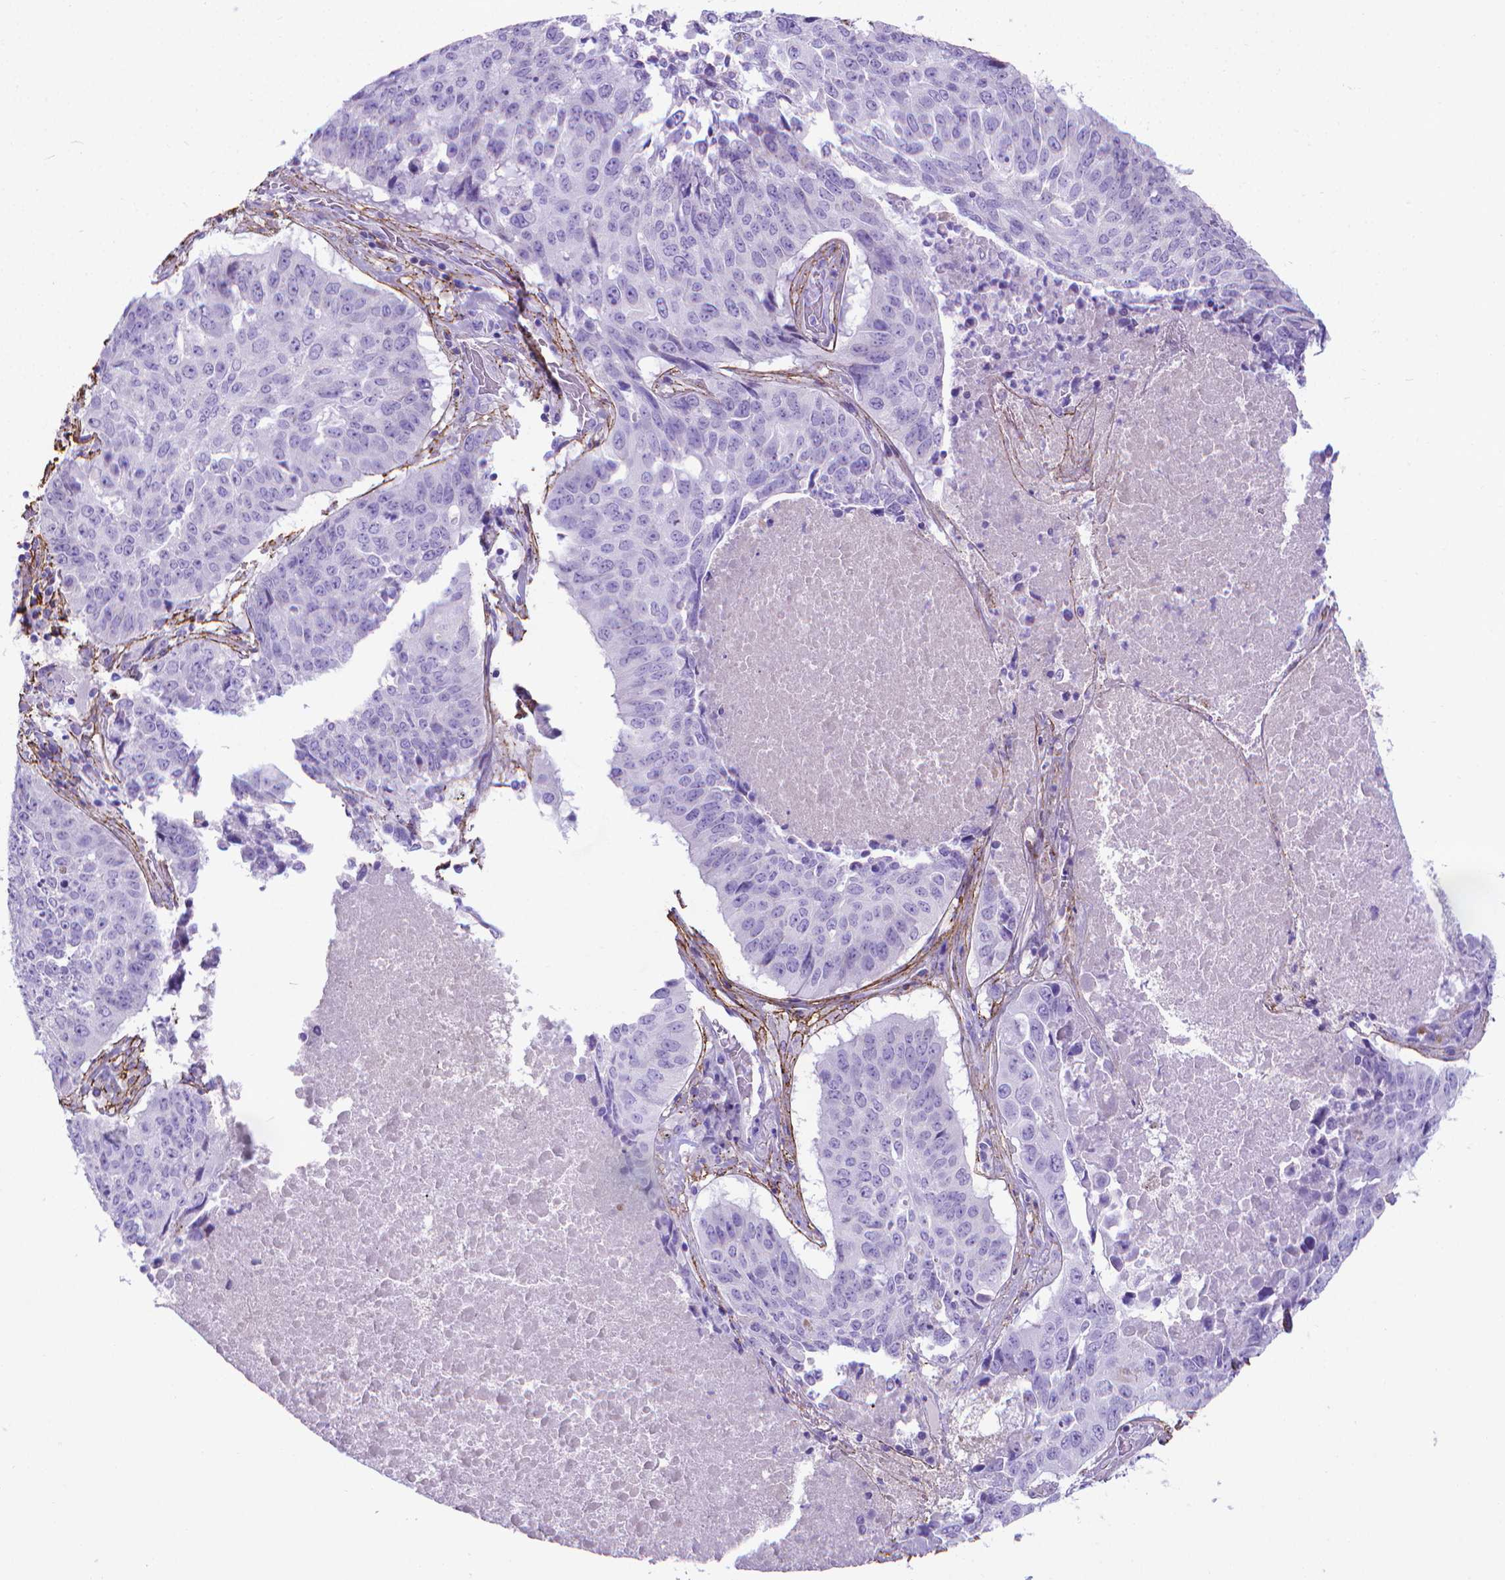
{"staining": {"intensity": "negative", "quantity": "none", "location": "none"}, "tissue": "lung cancer", "cell_type": "Tumor cells", "image_type": "cancer", "snomed": [{"axis": "morphology", "description": "Normal tissue, NOS"}, {"axis": "morphology", "description": "Squamous cell carcinoma, NOS"}, {"axis": "topography", "description": "Bronchus"}, {"axis": "topography", "description": "Lung"}], "caption": "Immunohistochemistry image of neoplastic tissue: lung squamous cell carcinoma stained with DAB shows no significant protein positivity in tumor cells.", "gene": "MFAP2", "patient": {"sex": "male", "age": 64}}